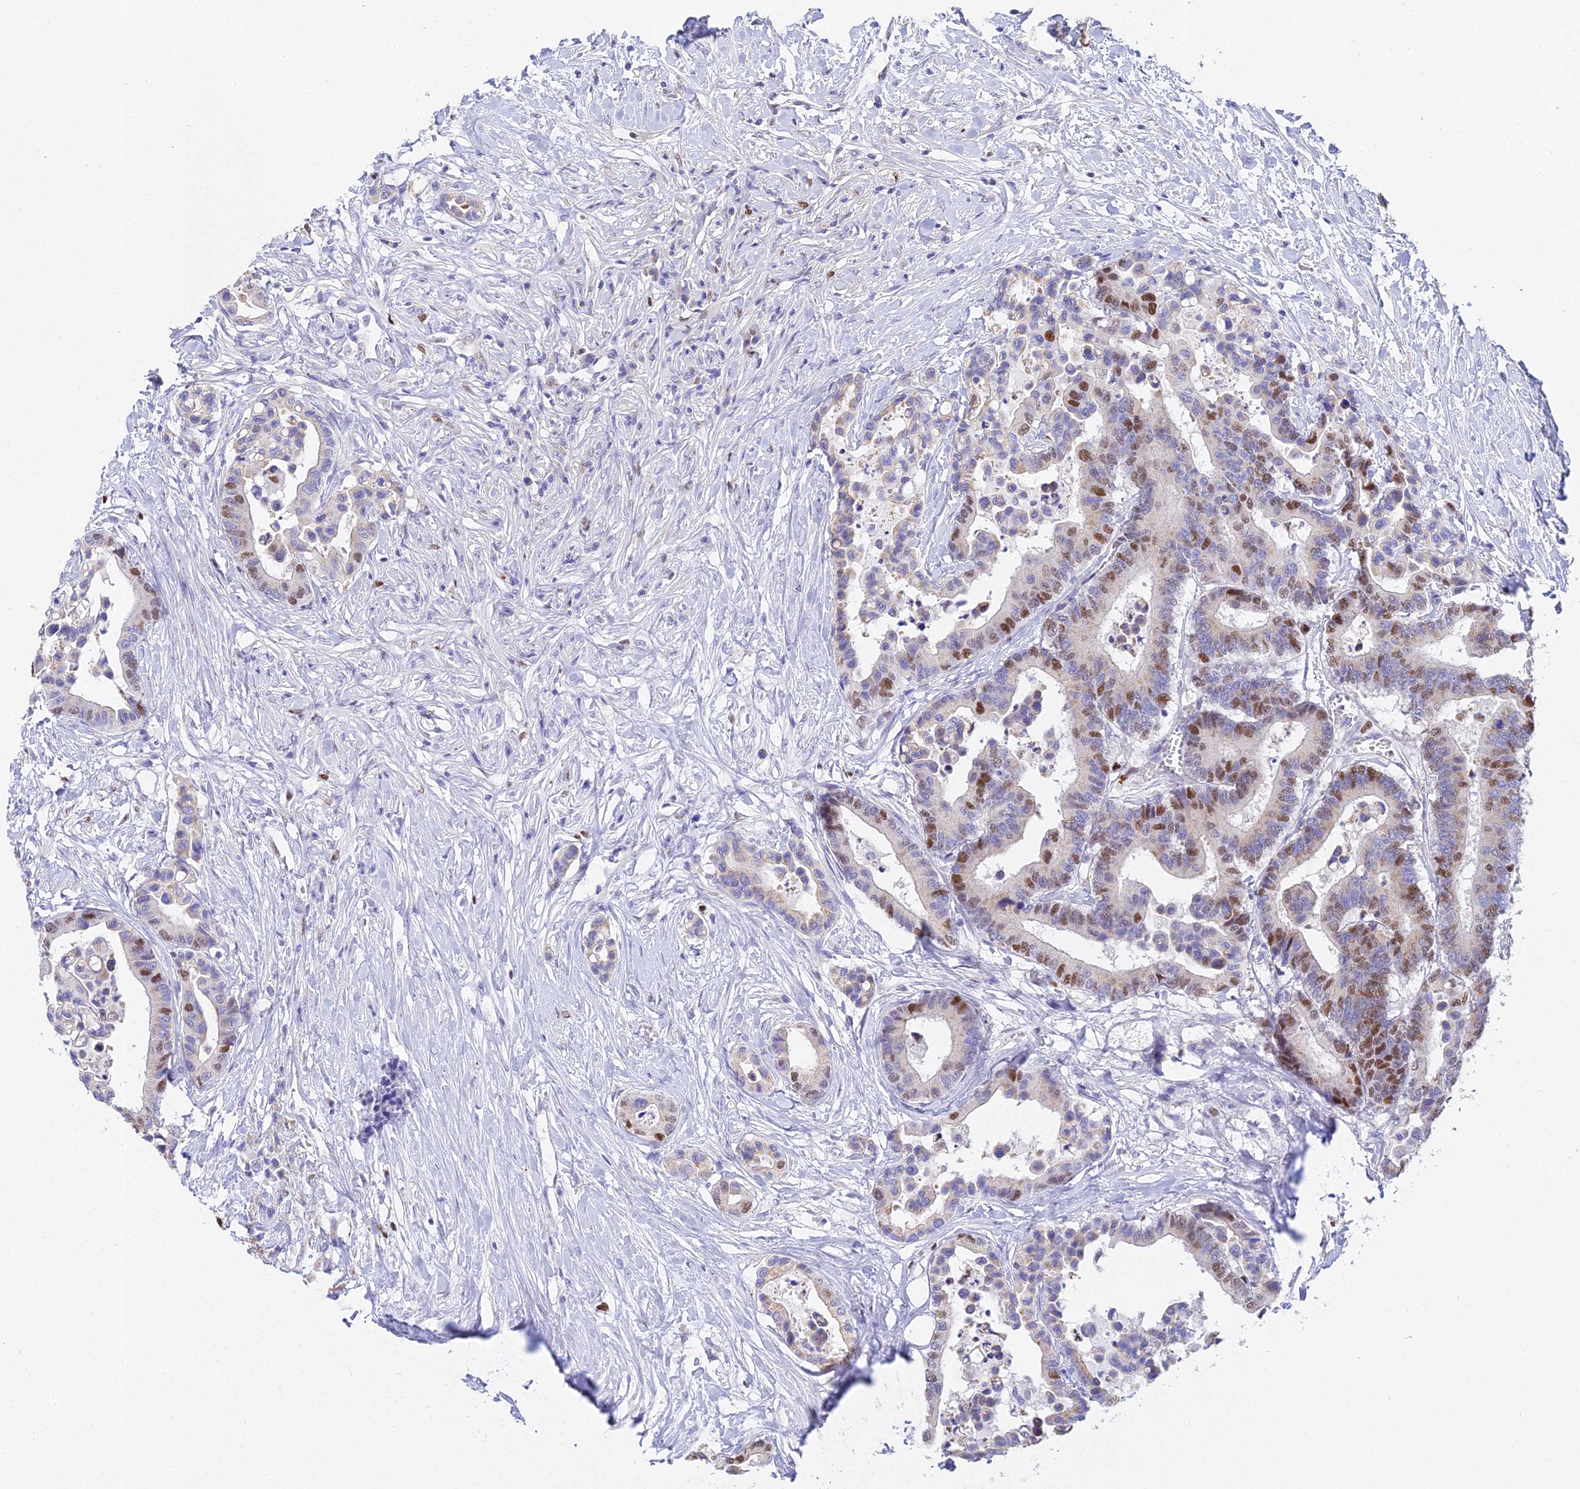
{"staining": {"intensity": "strong", "quantity": "<25%", "location": "nuclear"}, "tissue": "colorectal cancer", "cell_type": "Tumor cells", "image_type": "cancer", "snomed": [{"axis": "morphology", "description": "Normal tissue, NOS"}, {"axis": "morphology", "description": "Adenocarcinoma, NOS"}, {"axis": "topography", "description": "Colon"}], "caption": "This photomicrograph exhibits immunohistochemistry staining of colorectal cancer (adenocarcinoma), with medium strong nuclear staining in about <25% of tumor cells.", "gene": "MCM2", "patient": {"sex": "male", "age": 82}}